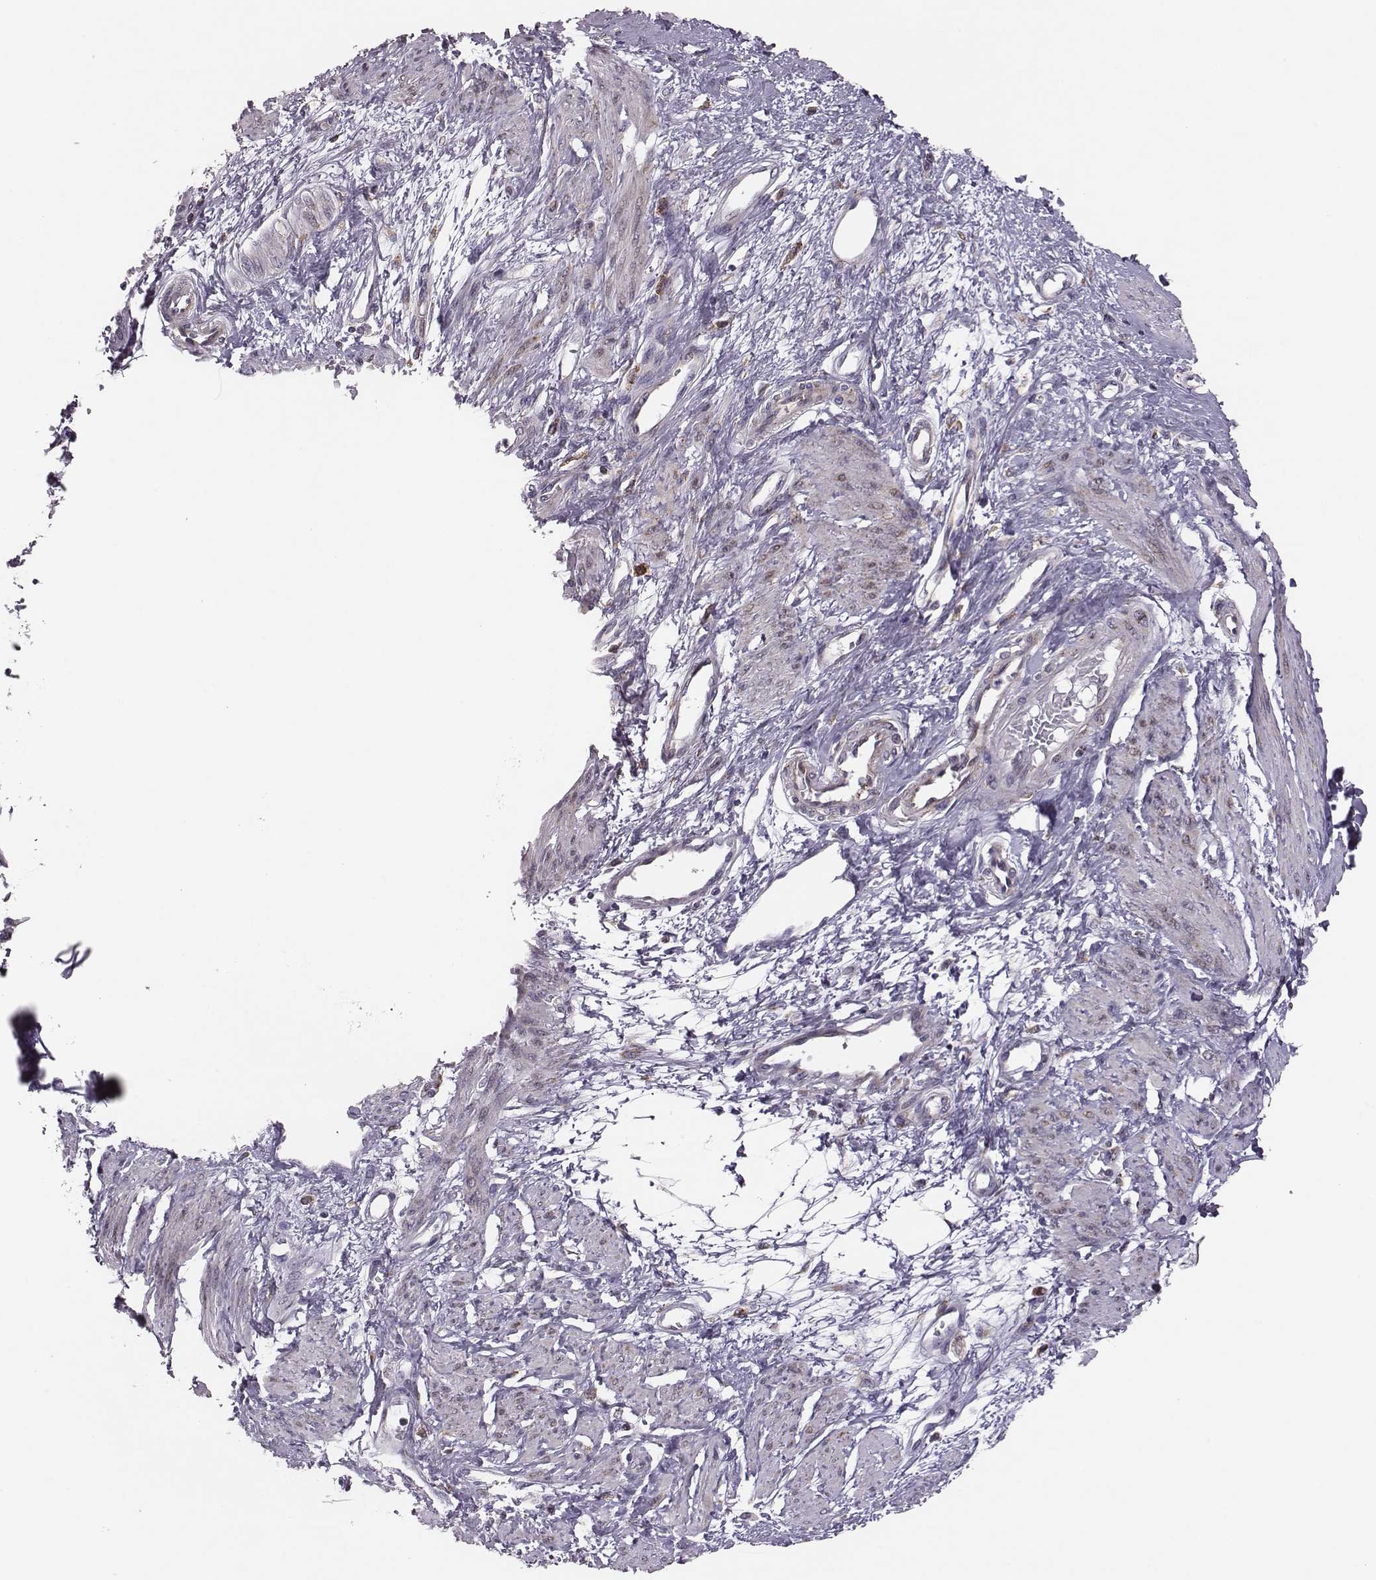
{"staining": {"intensity": "negative", "quantity": "none", "location": "none"}, "tissue": "smooth muscle", "cell_type": "Smooth muscle cells", "image_type": "normal", "snomed": [{"axis": "morphology", "description": "Normal tissue, NOS"}, {"axis": "topography", "description": "Smooth muscle"}, {"axis": "topography", "description": "Uterus"}], "caption": "DAB (3,3'-diaminobenzidine) immunohistochemical staining of unremarkable human smooth muscle displays no significant expression in smooth muscle cells.", "gene": "SELENOI", "patient": {"sex": "female", "age": 39}}